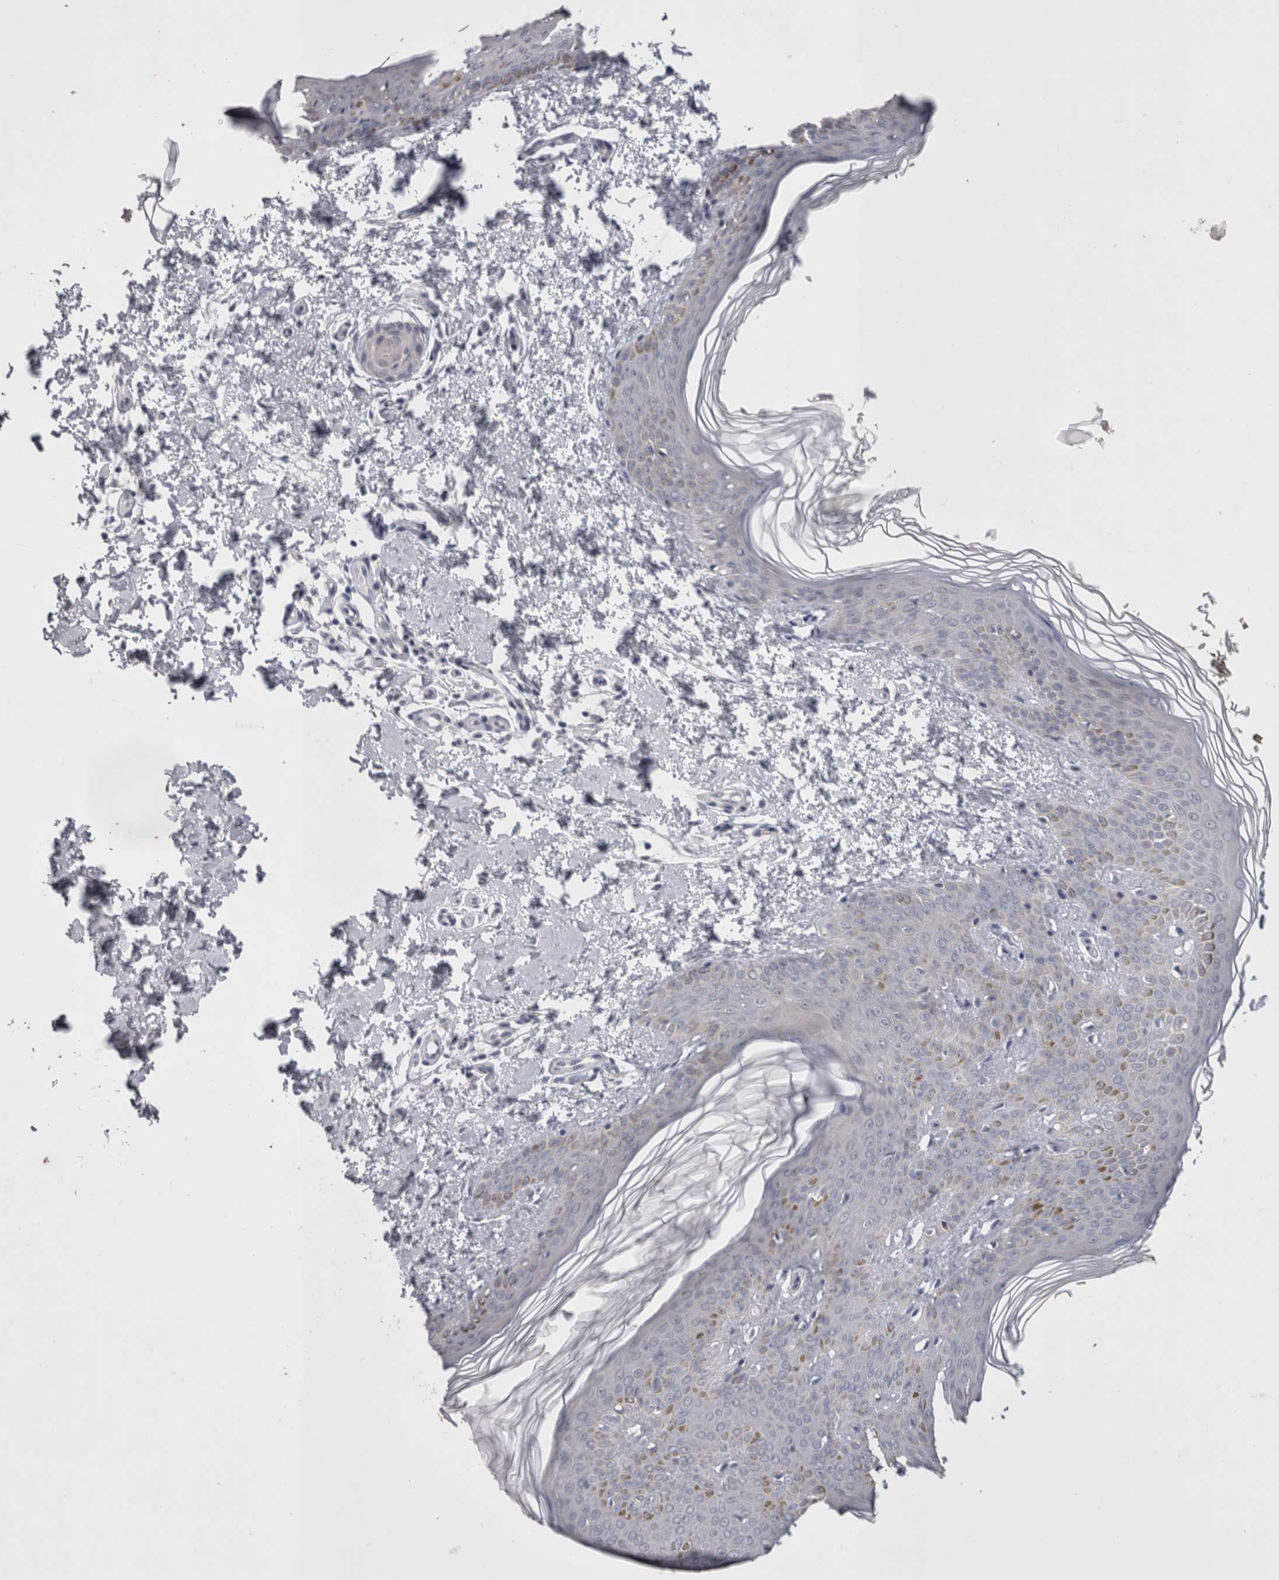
{"staining": {"intensity": "negative", "quantity": "none", "location": "none"}, "tissue": "skin", "cell_type": "Fibroblasts", "image_type": "normal", "snomed": [{"axis": "morphology", "description": "Normal tissue, NOS"}, {"axis": "morphology", "description": "Neoplasm, benign, NOS"}, {"axis": "topography", "description": "Skin"}, {"axis": "topography", "description": "Soft tissue"}], "caption": "IHC of normal human skin displays no positivity in fibroblasts.", "gene": "PWP2", "patient": {"sex": "male", "age": 26}}